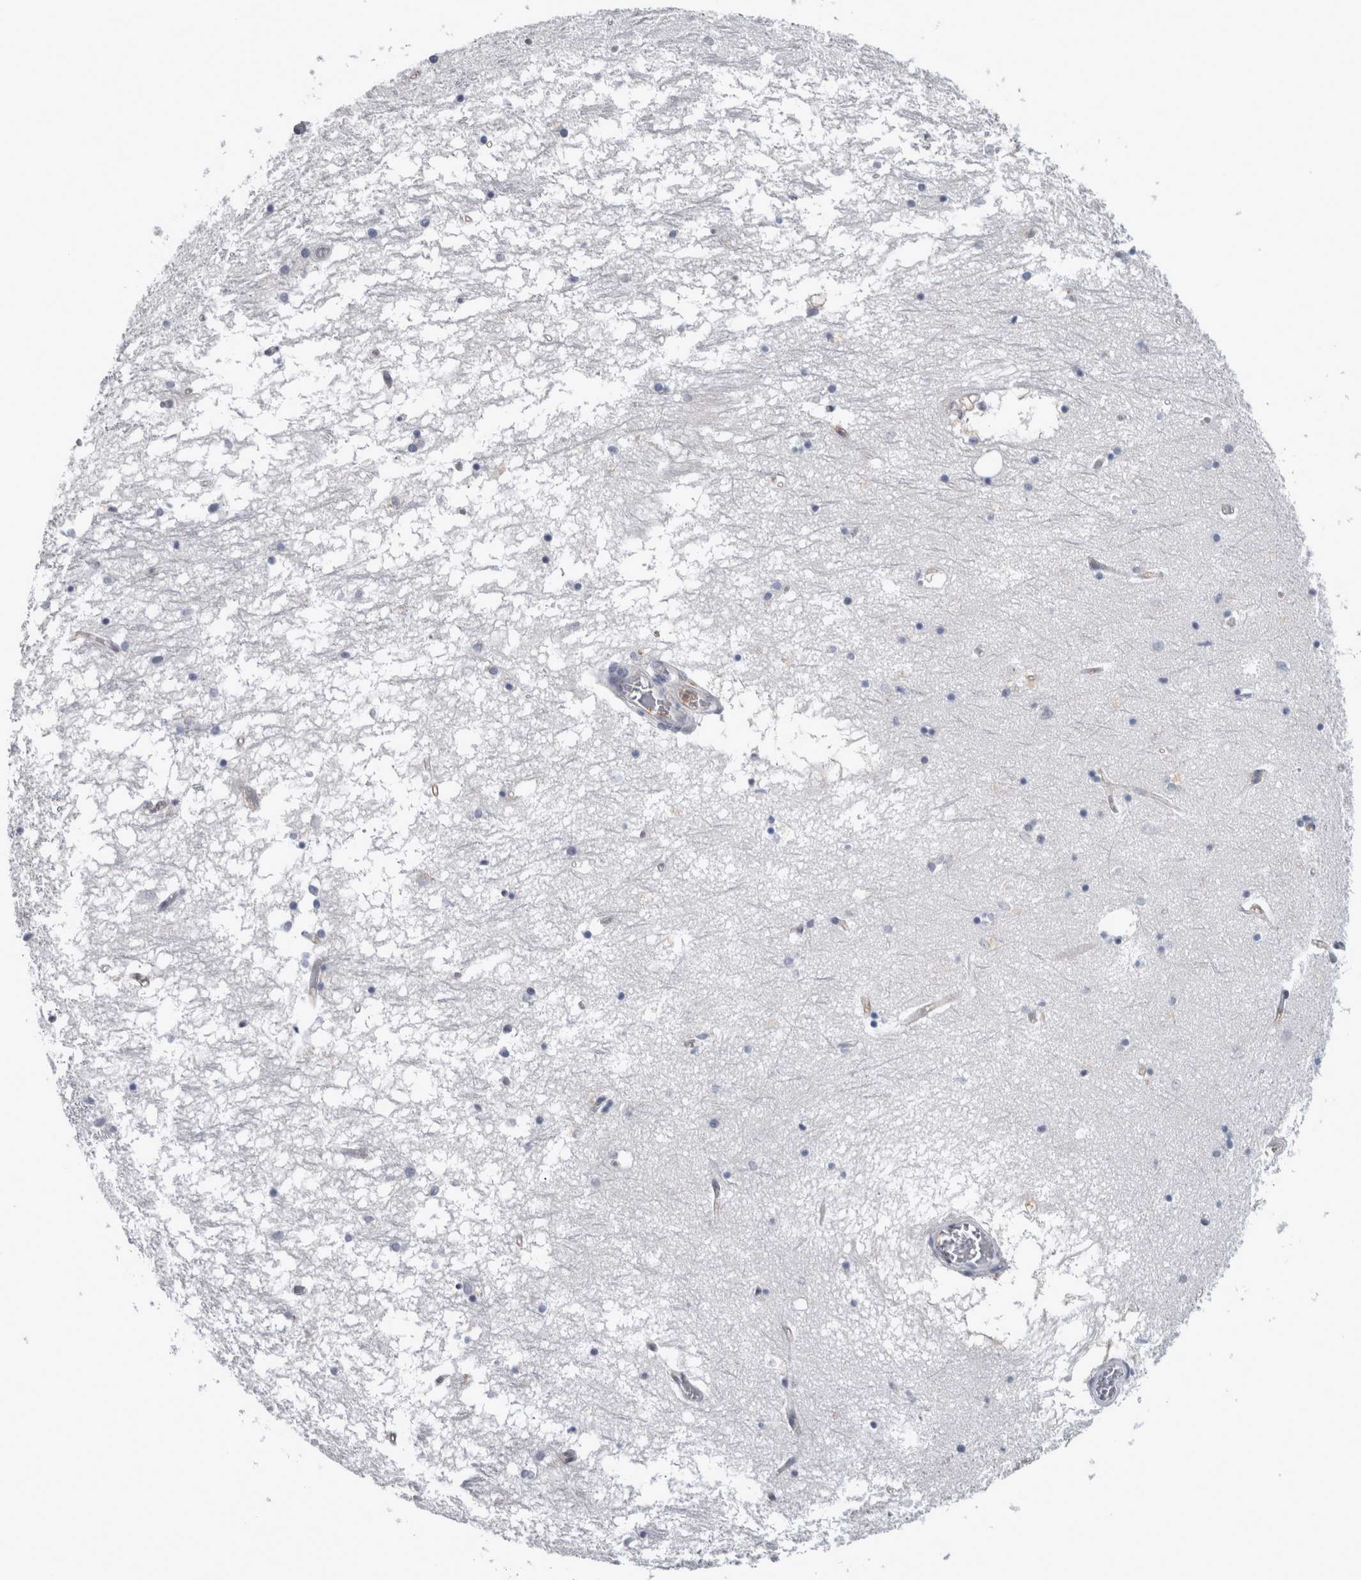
{"staining": {"intensity": "weak", "quantity": "<25%", "location": "cytoplasmic/membranous,nuclear"}, "tissue": "hippocampus", "cell_type": "Glial cells", "image_type": "normal", "snomed": [{"axis": "morphology", "description": "Normal tissue, NOS"}, {"axis": "topography", "description": "Hippocampus"}], "caption": "A high-resolution photomicrograph shows IHC staining of benign hippocampus, which shows no significant staining in glial cells.", "gene": "NAPRT", "patient": {"sex": "male", "age": 70}}